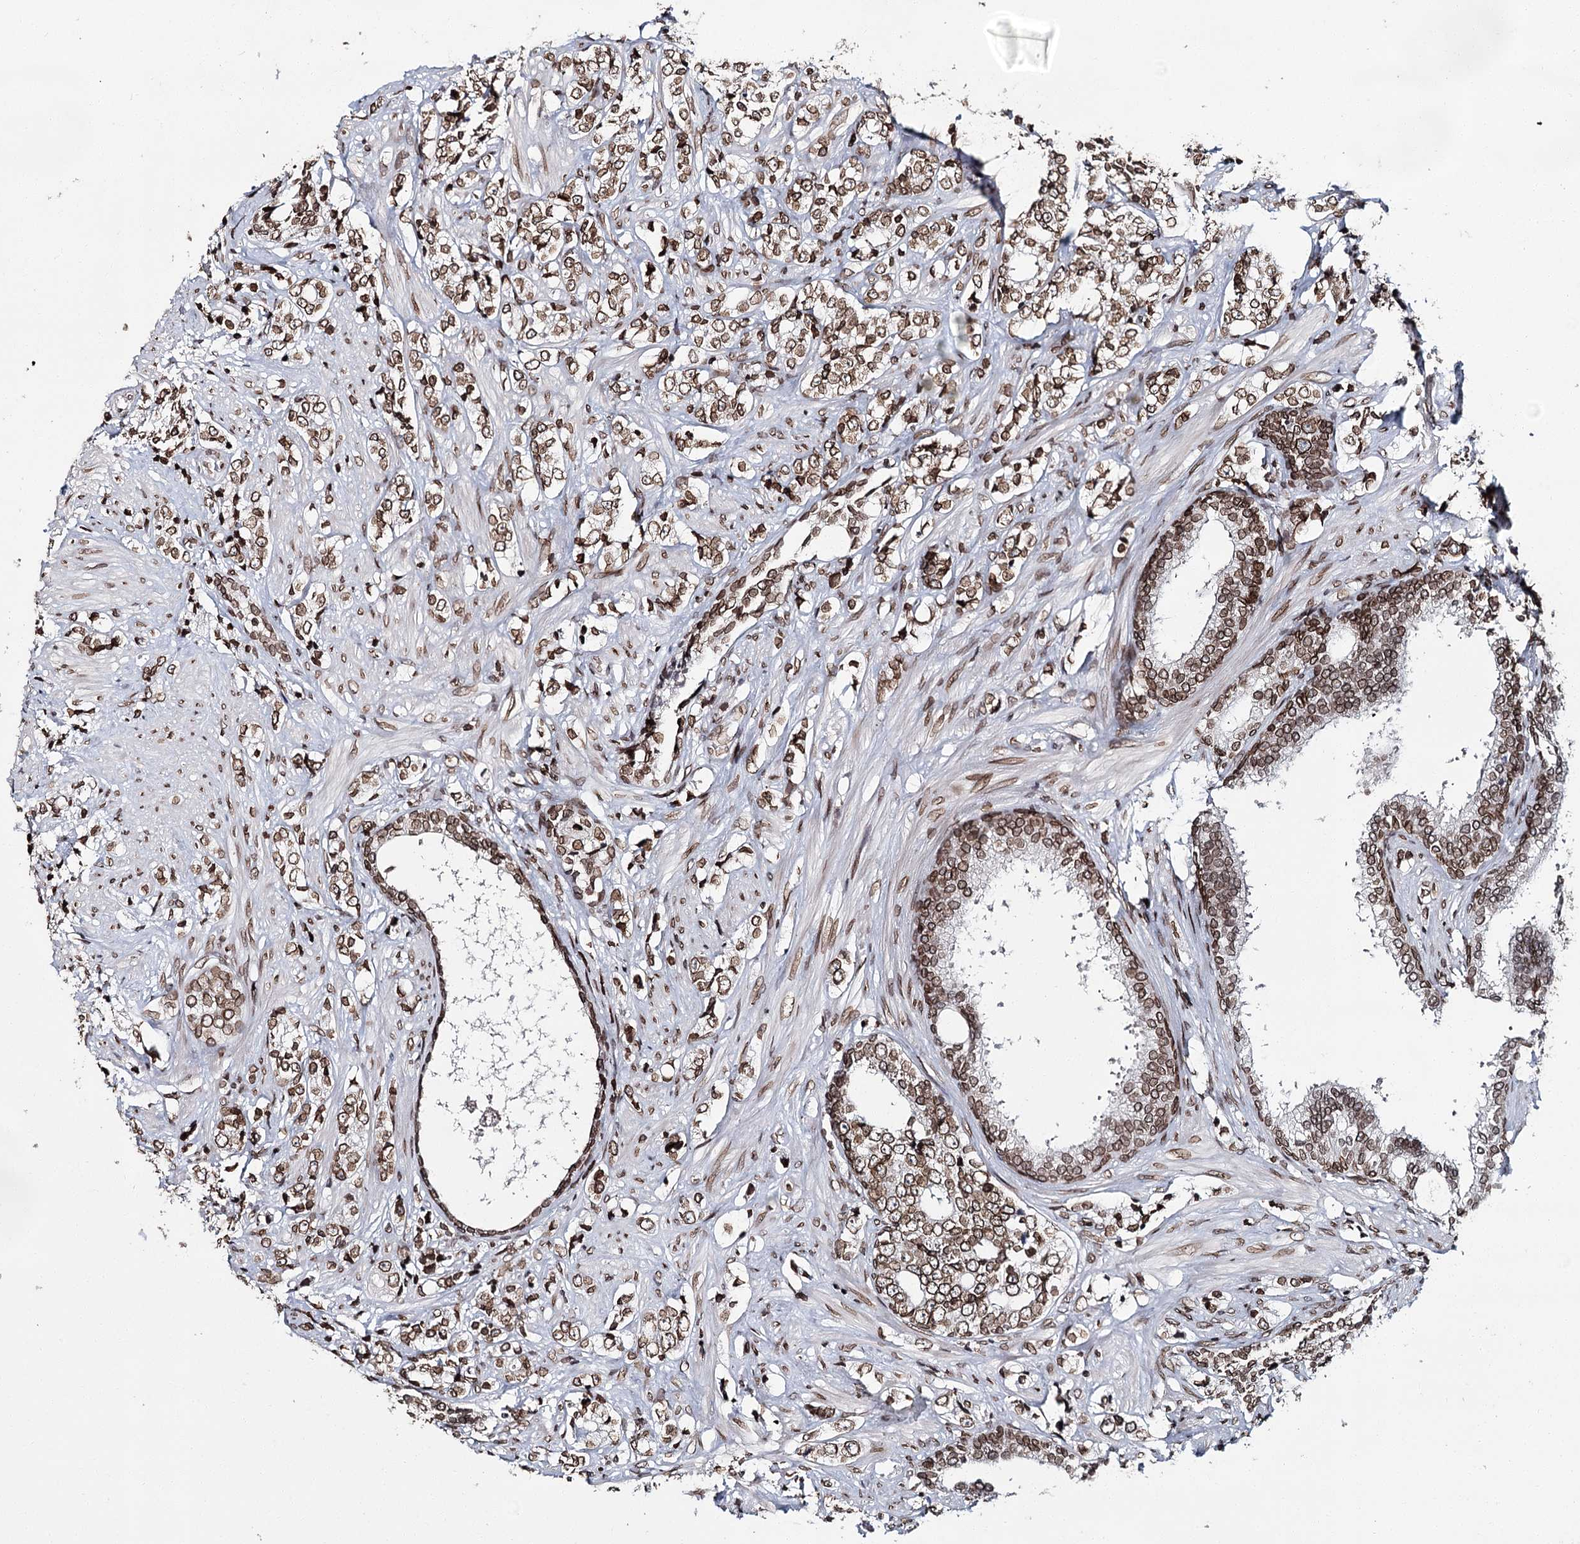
{"staining": {"intensity": "strong", "quantity": ">75%", "location": "cytoplasmic/membranous,nuclear"}, "tissue": "prostate cancer", "cell_type": "Tumor cells", "image_type": "cancer", "snomed": [{"axis": "morphology", "description": "Adenocarcinoma, High grade"}, {"axis": "topography", "description": "Prostate"}], "caption": "Brown immunohistochemical staining in adenocarcinoma (high-grade) (prostate) exhibits strong cytoplasmic/membranous and nuclear expression in about >75% of tumor cells. (DAB (3,3'-diaminobenzidine) IHC, brown staining for protein, blue staining for nuclei).", "gene": "KIAA0930", "patient": {"sex": "male", "age": 69}}